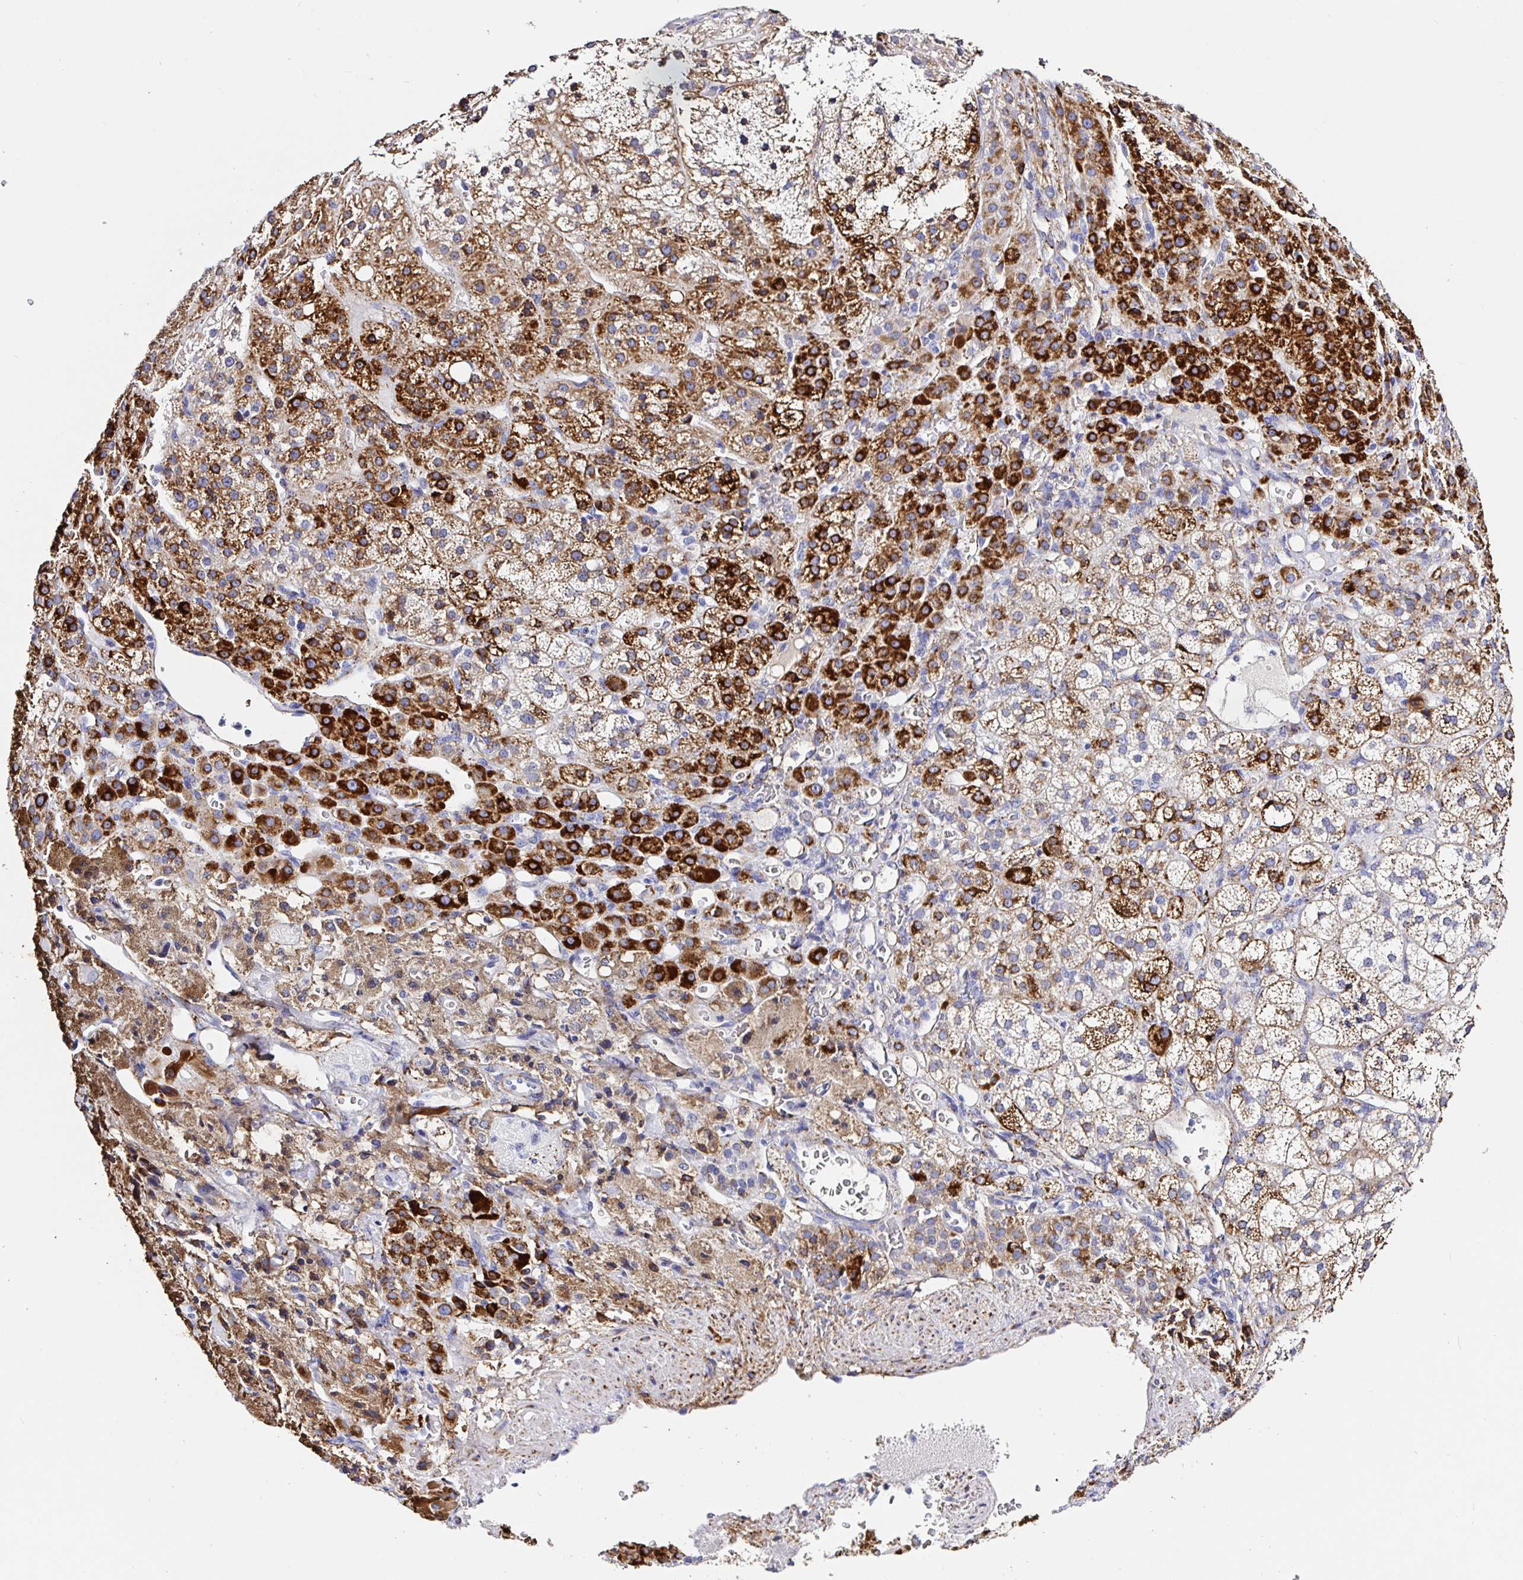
{"staining": {"intensity": "strong", "quantity": "25%-75%", "location": "cytoplasmic/membranous"}, "tissue": "adrenal gland", "cell_type": "Glandular cells", "image_type": "normal", "snomed": [{"axis": "morphology", "description": "Normal tissue, NOS"}, {"axis": "topography", "description": "Adrenal gland"}], "caption": "Adrenal gland stained with immunohistochemistry (IHC) demonstrates strong cytoplasmic/membranous expression in about 25%-75% of glandular cells. Nuclei are stained in blue.", "gene": "MAOA", "patient": {"sex": "female", "age": 60}}